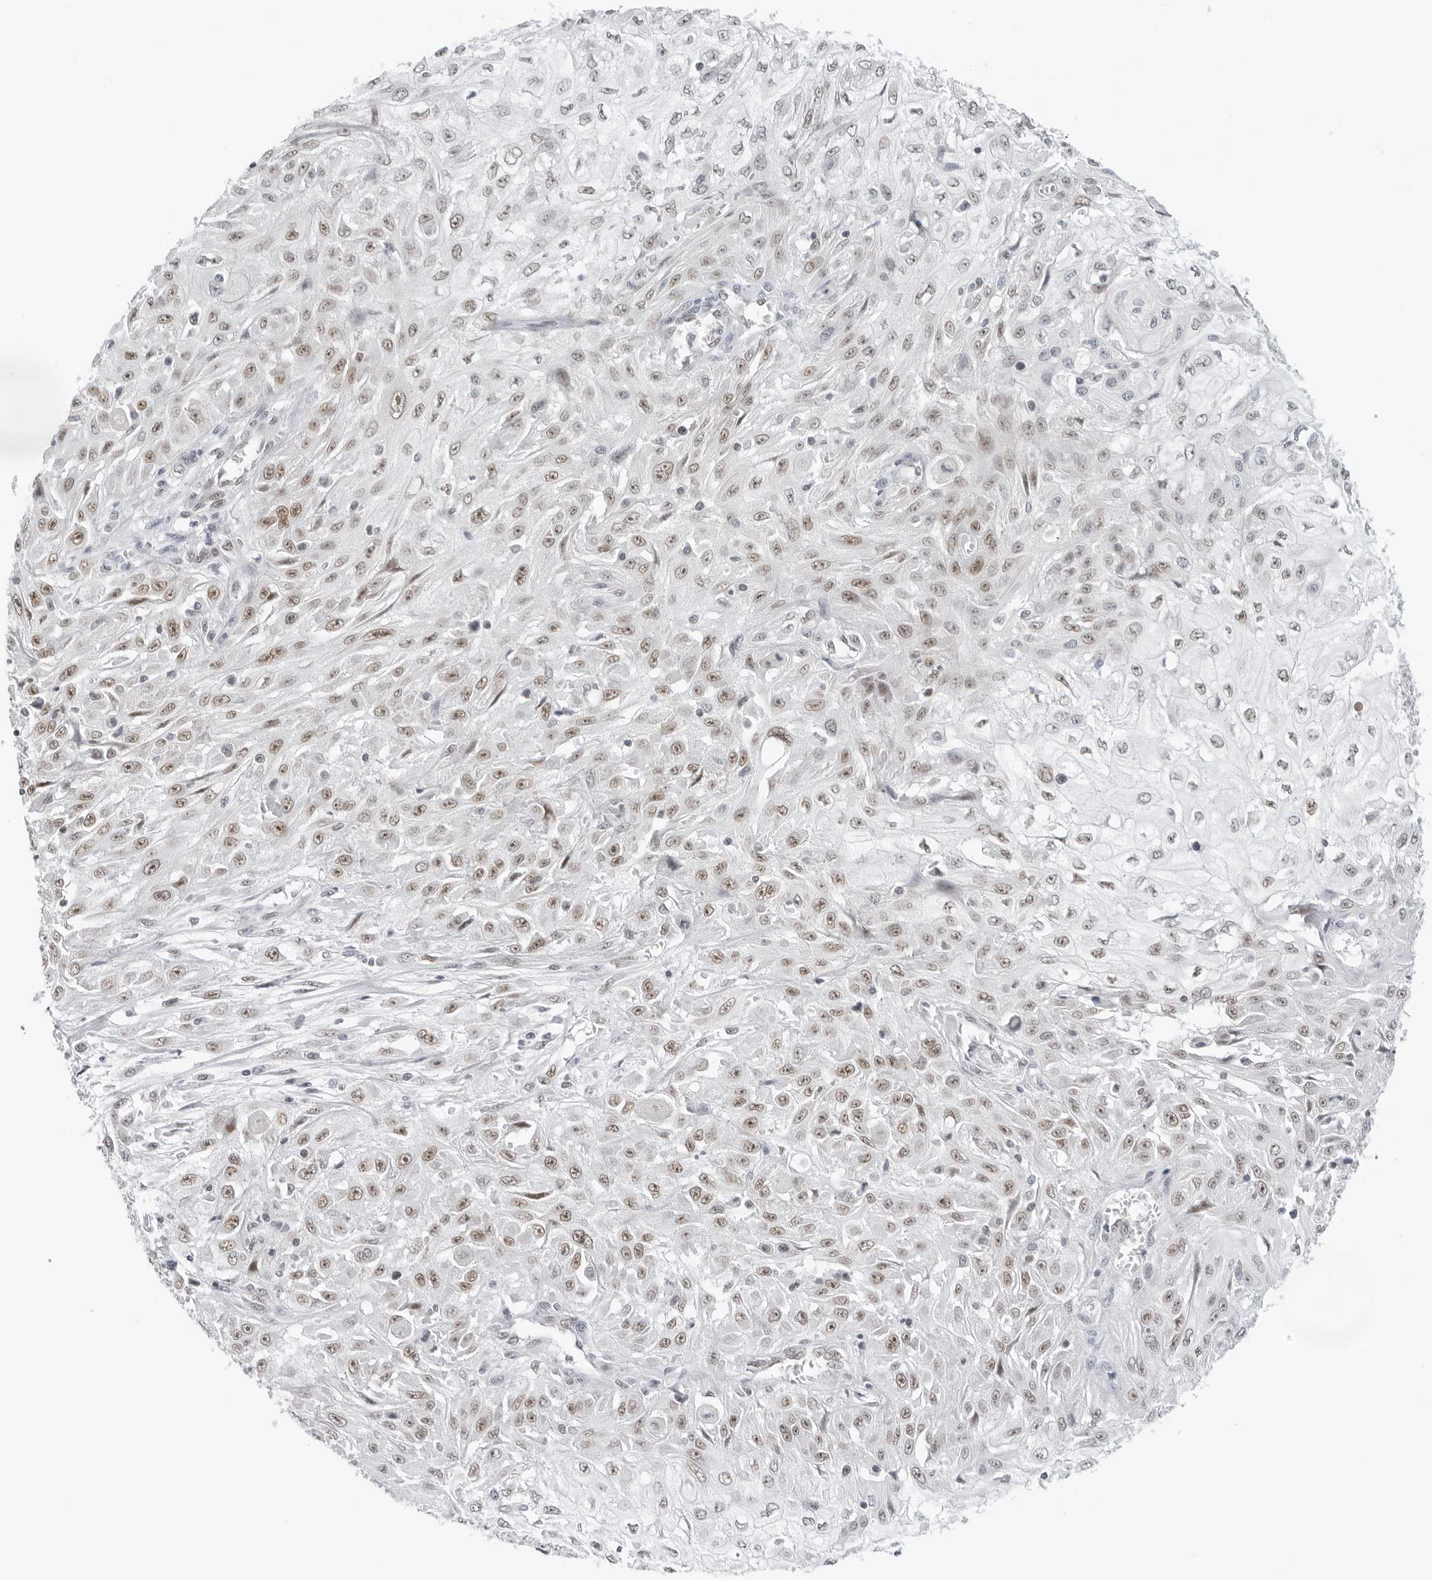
{"staining": {"intensity": "moderate", "quantity": ">75%", "location": "nuclear"}, "tissue": "skin cancer", "cell_type": "Tumor cells", "image_type": "cancer", "snomed": [{"axis": "morphology", "description": "Squamous cell carcinoma, NOS"}, {"axis": "morphology", "description": "Squamous cell carcinoma, metastatic, NOS"}, {"axis": "topography", "description": "Skin"}, {"axis": "topography", "description": "Lymph node"}], "caption": "IHC (DAB) staining of human squamous cell carcinoma (skin) shows moderate nuclear protein staining in approximately >75% of tumor cells.", "gene": "FOXK2", "patient": {"sex": "male", "age": 75}}